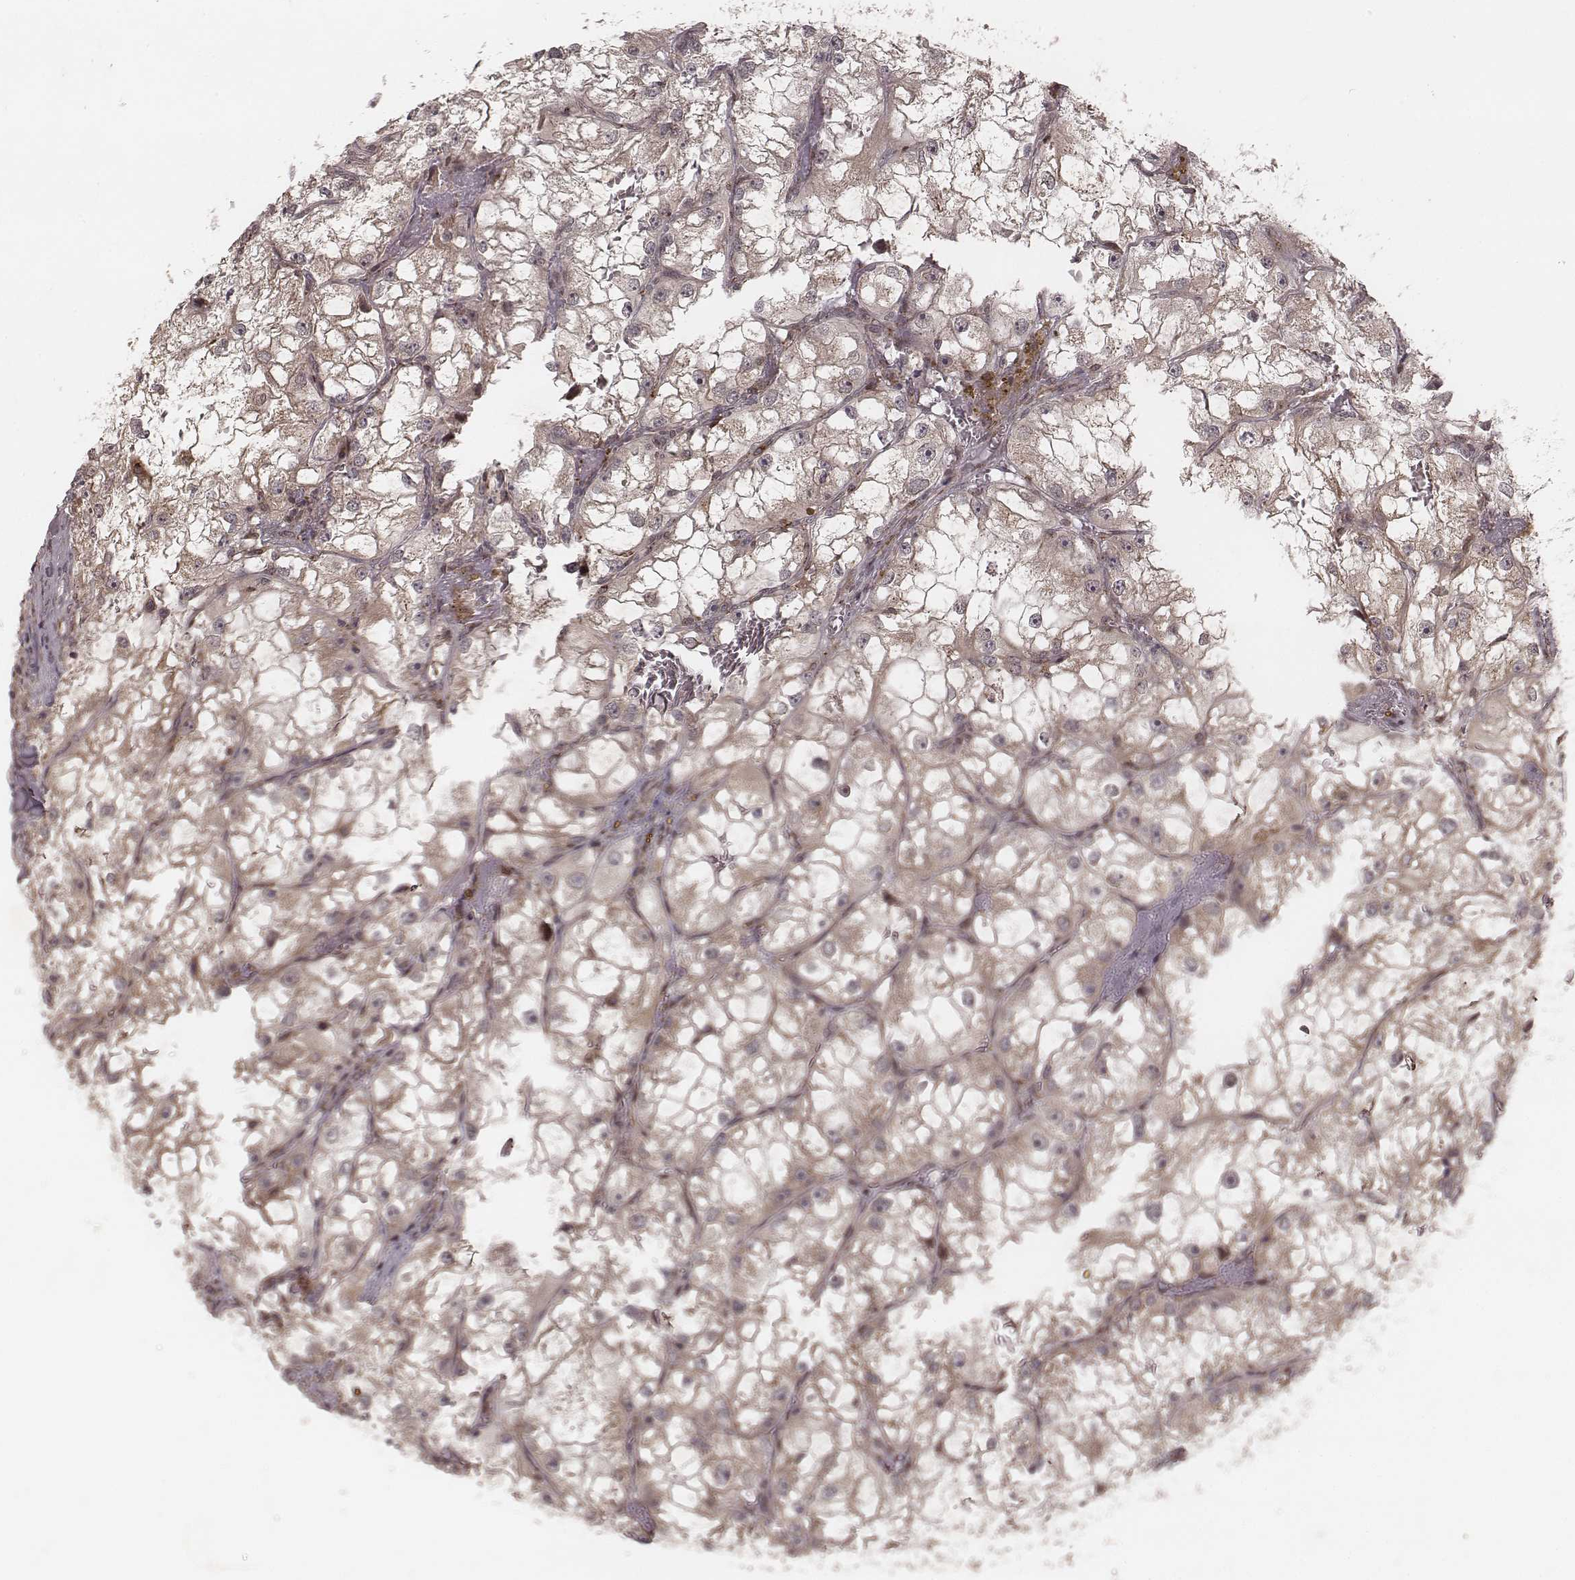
{"staining": {"intensity": "moderate", "quantity": ">75%", "location": "cytoplasmic/membranous"}, "tissue": "renal cancer", "cell_type": "Tumor cells", "image_type": "cancer", "snomed": [{"axis": "morphology", "description": "Adenocarcinoma, NOS"}, {"axis": "topography", "description": "Kidney"}], "caption": "A brown stain highlights moderate cytoplasmic/membranous positivity of a protein in human adenocarcinoma (renal) tumor cells.", "gene": "MYO19", "patient": {"sex": "male", "age": 59}}